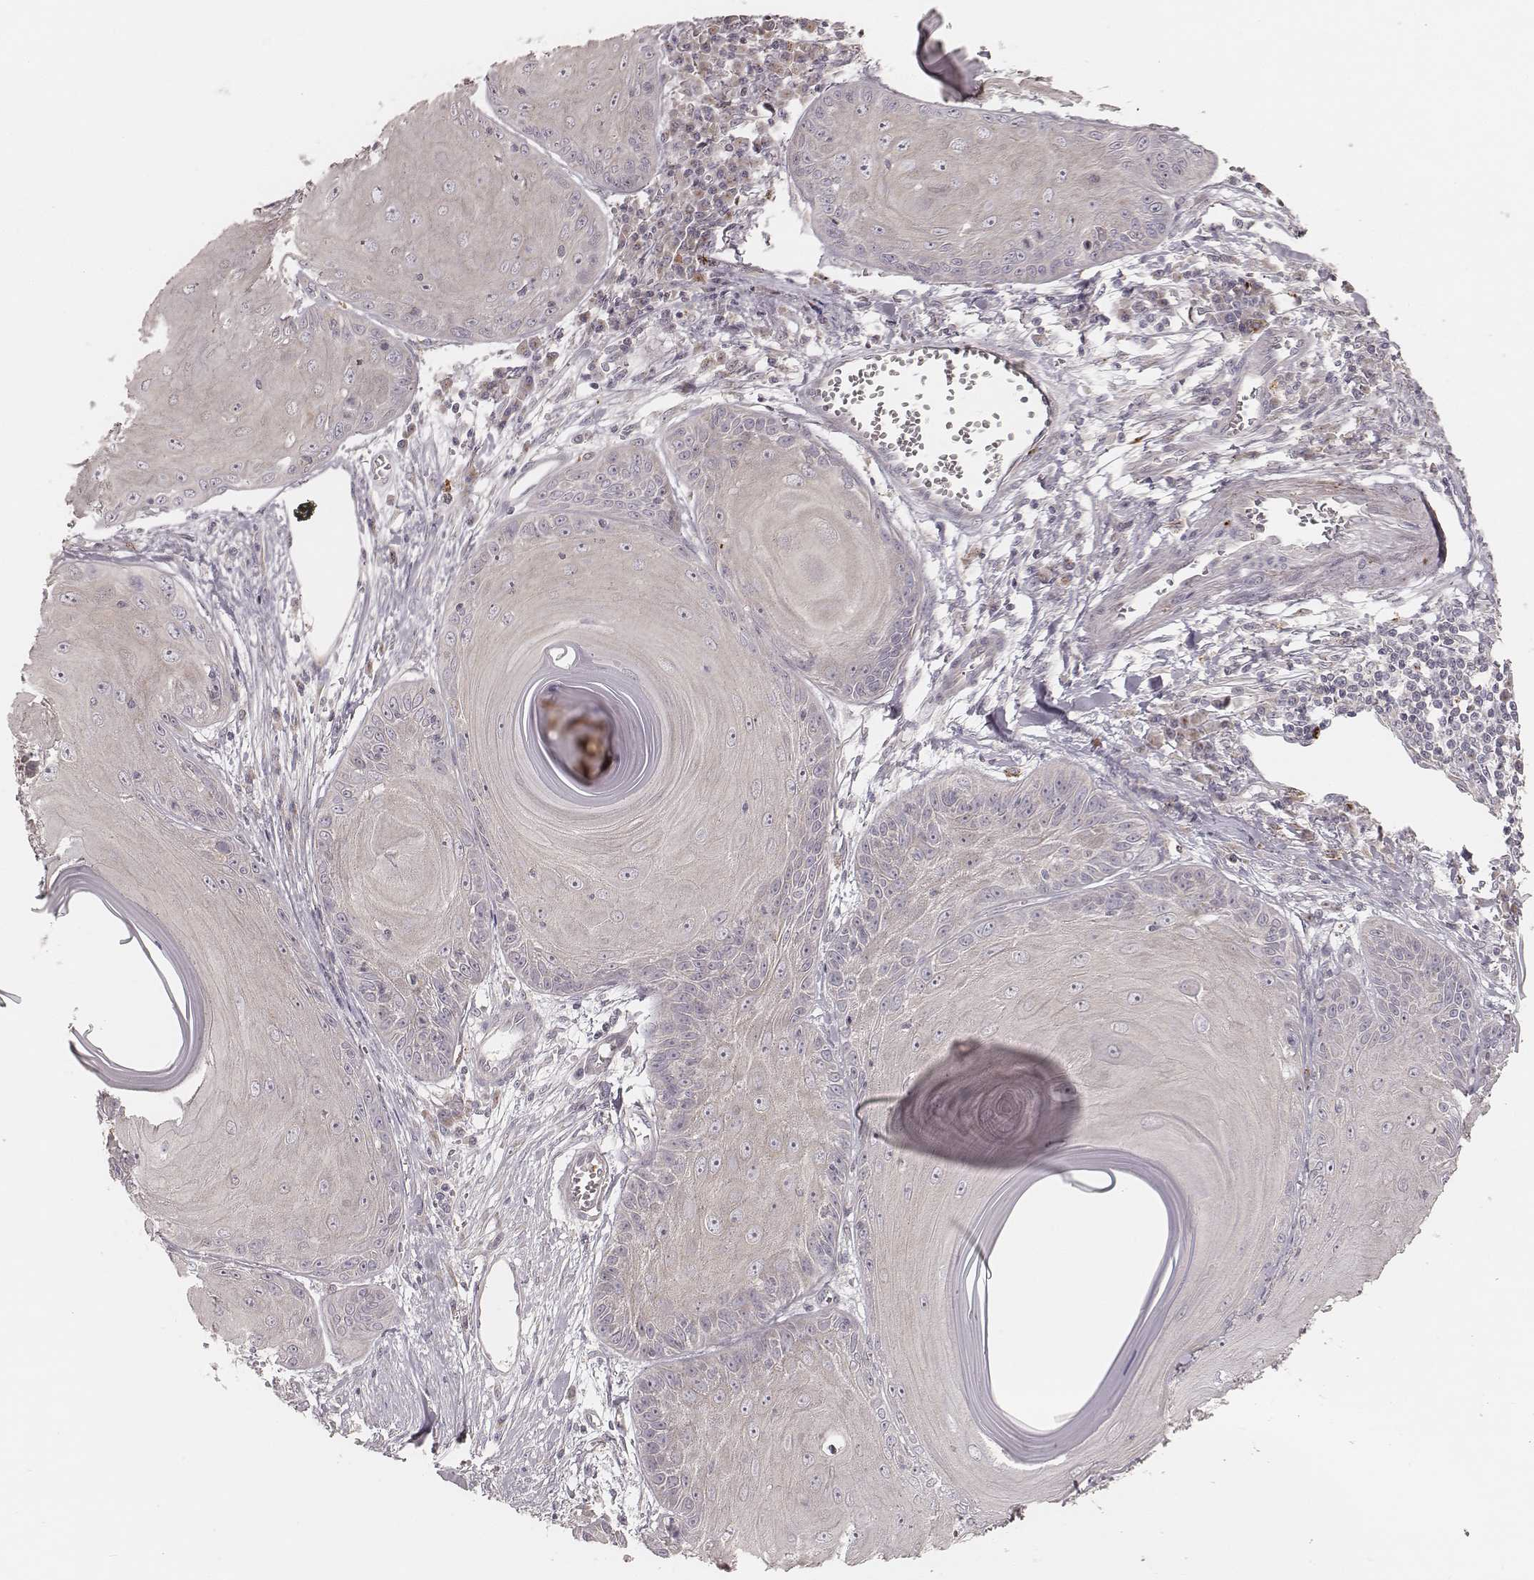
{"staining": {"intensity": "negative", "quantity": "none", "location": "none"}, "tissue": "skin cancer", "cell_type": "Tumor cells", "image_type": "cancer", "snomed": [{"axis": "morphology", "description": "Squamous cell carcinoma, NOS"}, {"axis": "topography", "description": "Skin"}, {"axis": "topography", "description": "Vulva"}], "caption": "Image shows no protein expression in tumor cells of skin cancer (squamous cell carcinoma) tissue.", "gene": "ABCA7", "patient": {"sex": "female", "age": 85}}